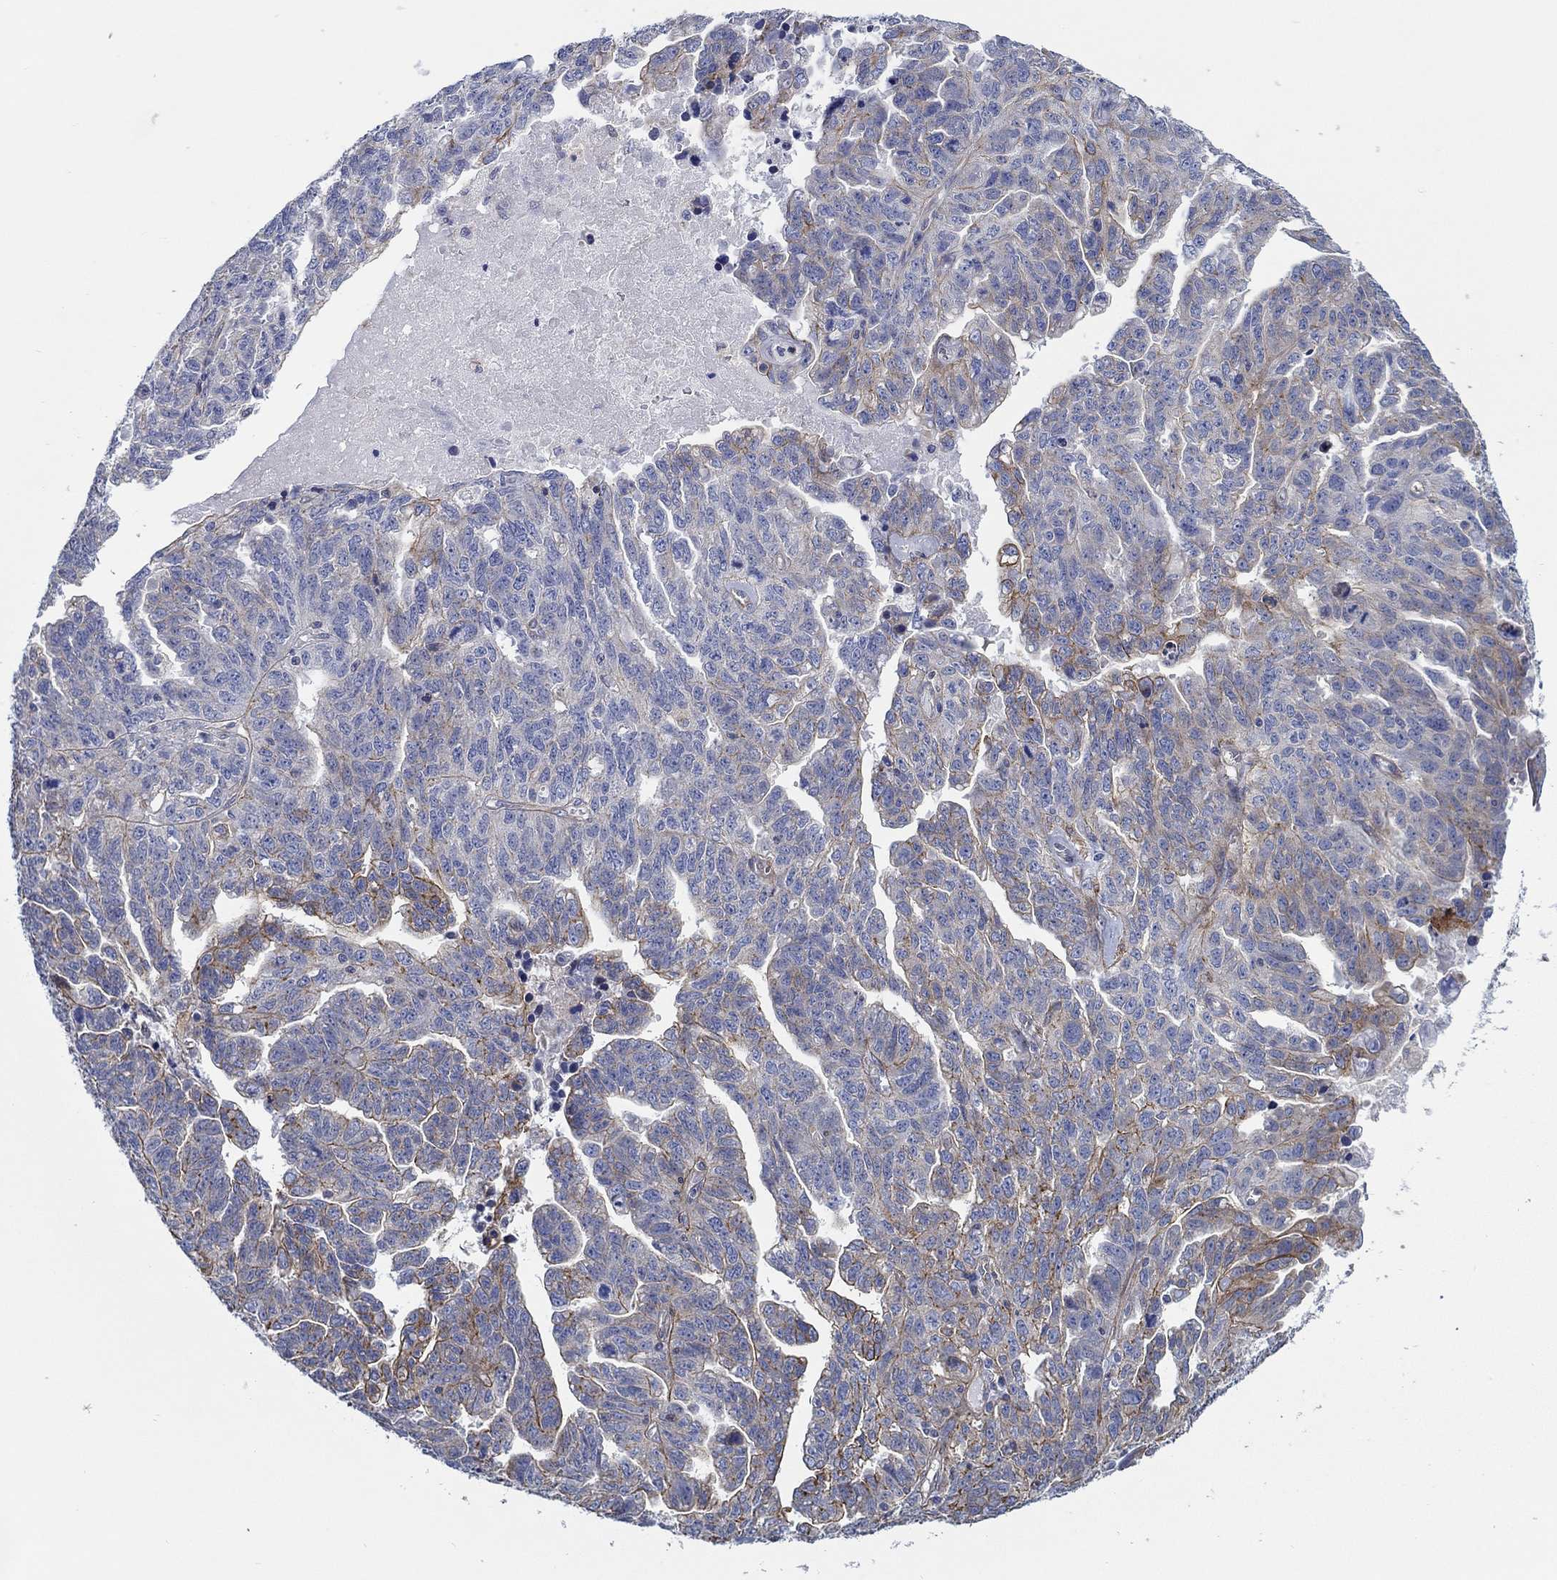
{"staining": {"intensity": "moderate", "quantity": "<25%", "location": "cytoplasmic/membranous"}, "tissue": "ovarian cancer", "cell_type": "Tumor cells", "image_type": "cancer", "snomed": [{"axis": "morphology", "description": "Cystadenocarcinoma, serous, NOS"}, {"axis": "topography", "description": "Ovary"}], "caption": "An immunohistochemistry histopathology image of tumor tissue is shown. Protein staining in brown shows moderate cytoplasmic/membranous positivity in serous cystadenocarcinoma (ovarian) within tumor cells.", "gene": "FMN1", "patient": {"sex": "female", "age": 71}}